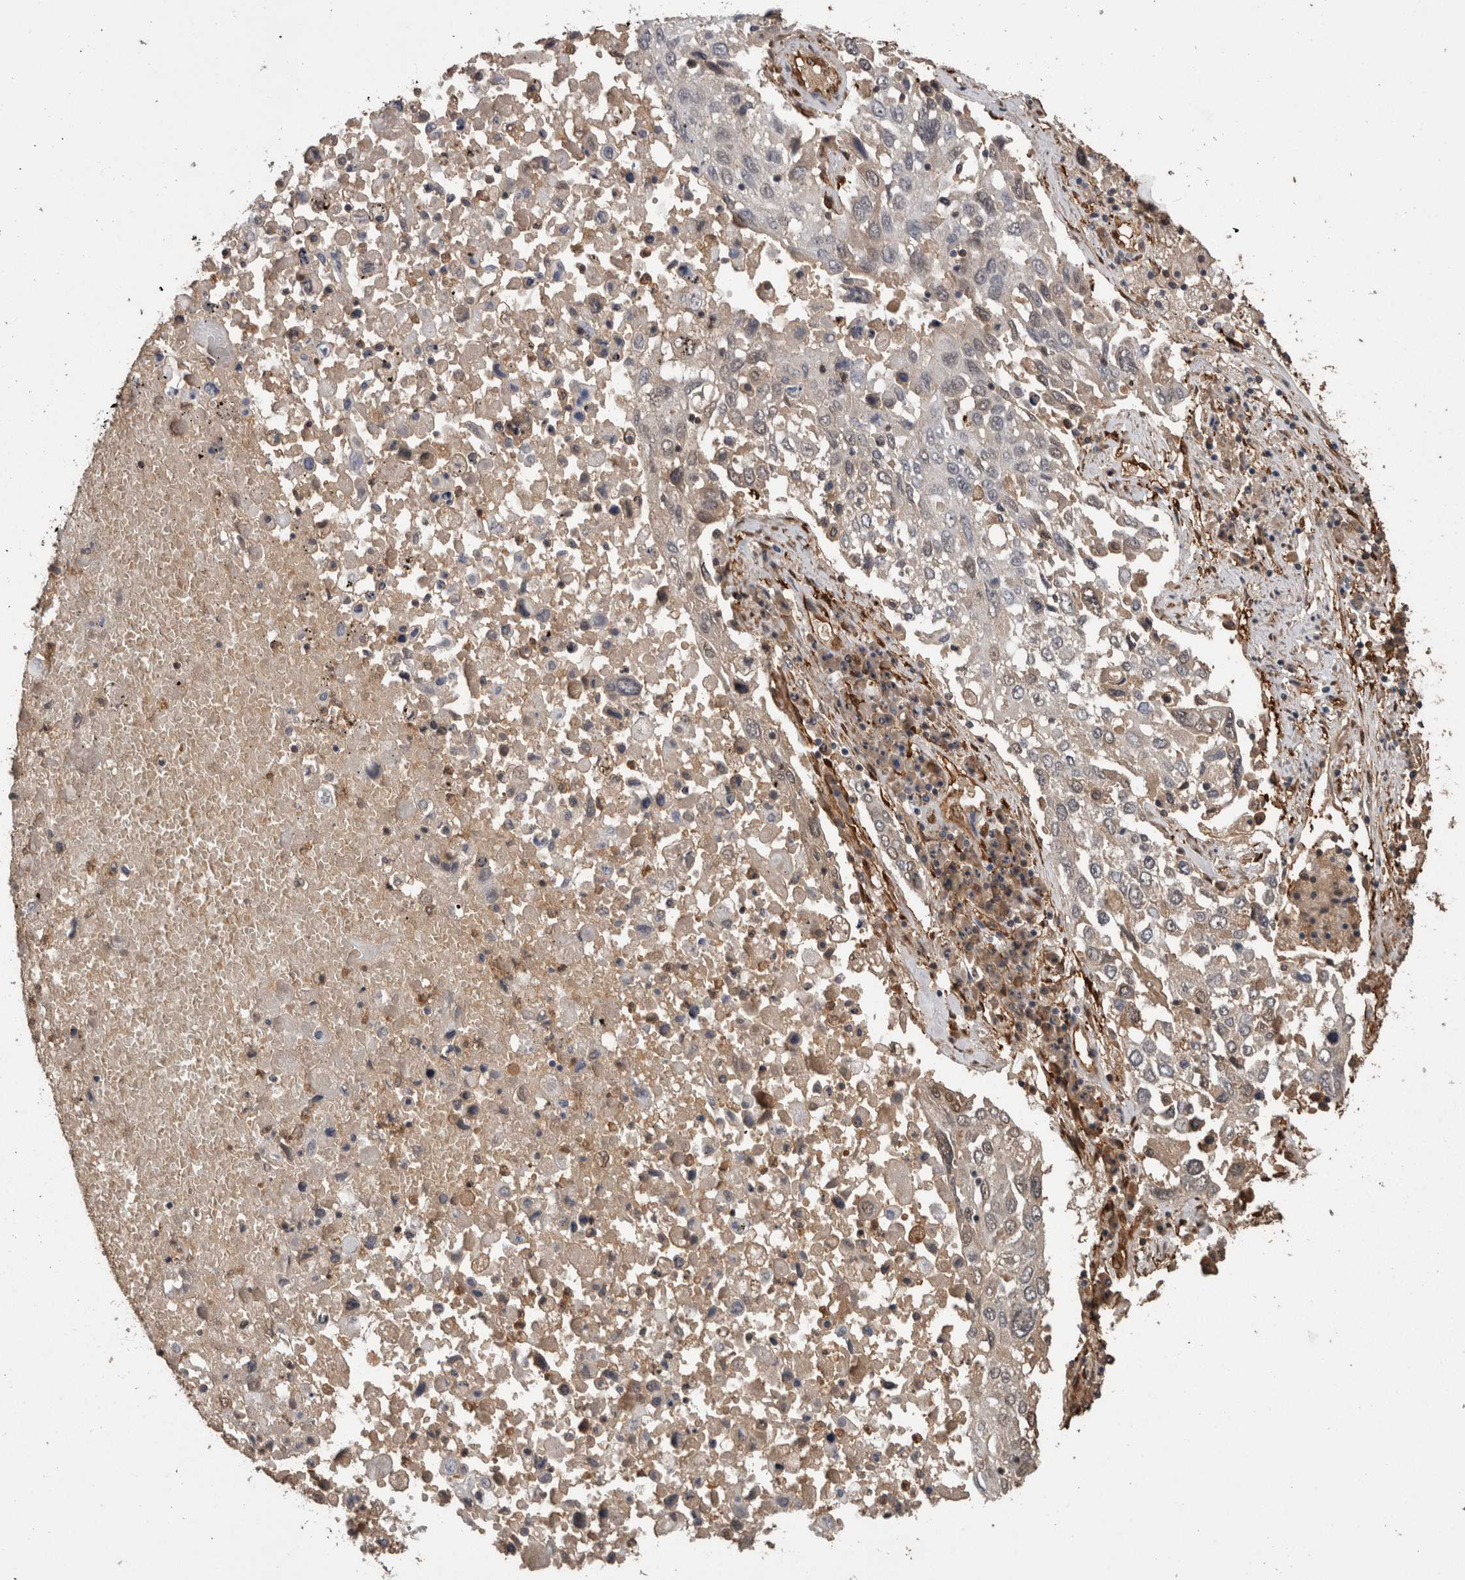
{"staining": {"intensity": "negative", "quantity": "none", "location": "none"}, "tissue": "lung cancer", "cell_type": "Tumor cells", "image_type": "cancer", "snomed": [{"axis": "morphology", "description": "Squamous cell carcinoma, NOS"}, {"axis": "topography", "description": "Lung"}], "caption": "Human lung cancer stained for a protein using immunohistochemistry reveals no positivity in tumor cells.", "gene": "LXN", "patient": {"sex": "male", "age": 65}}